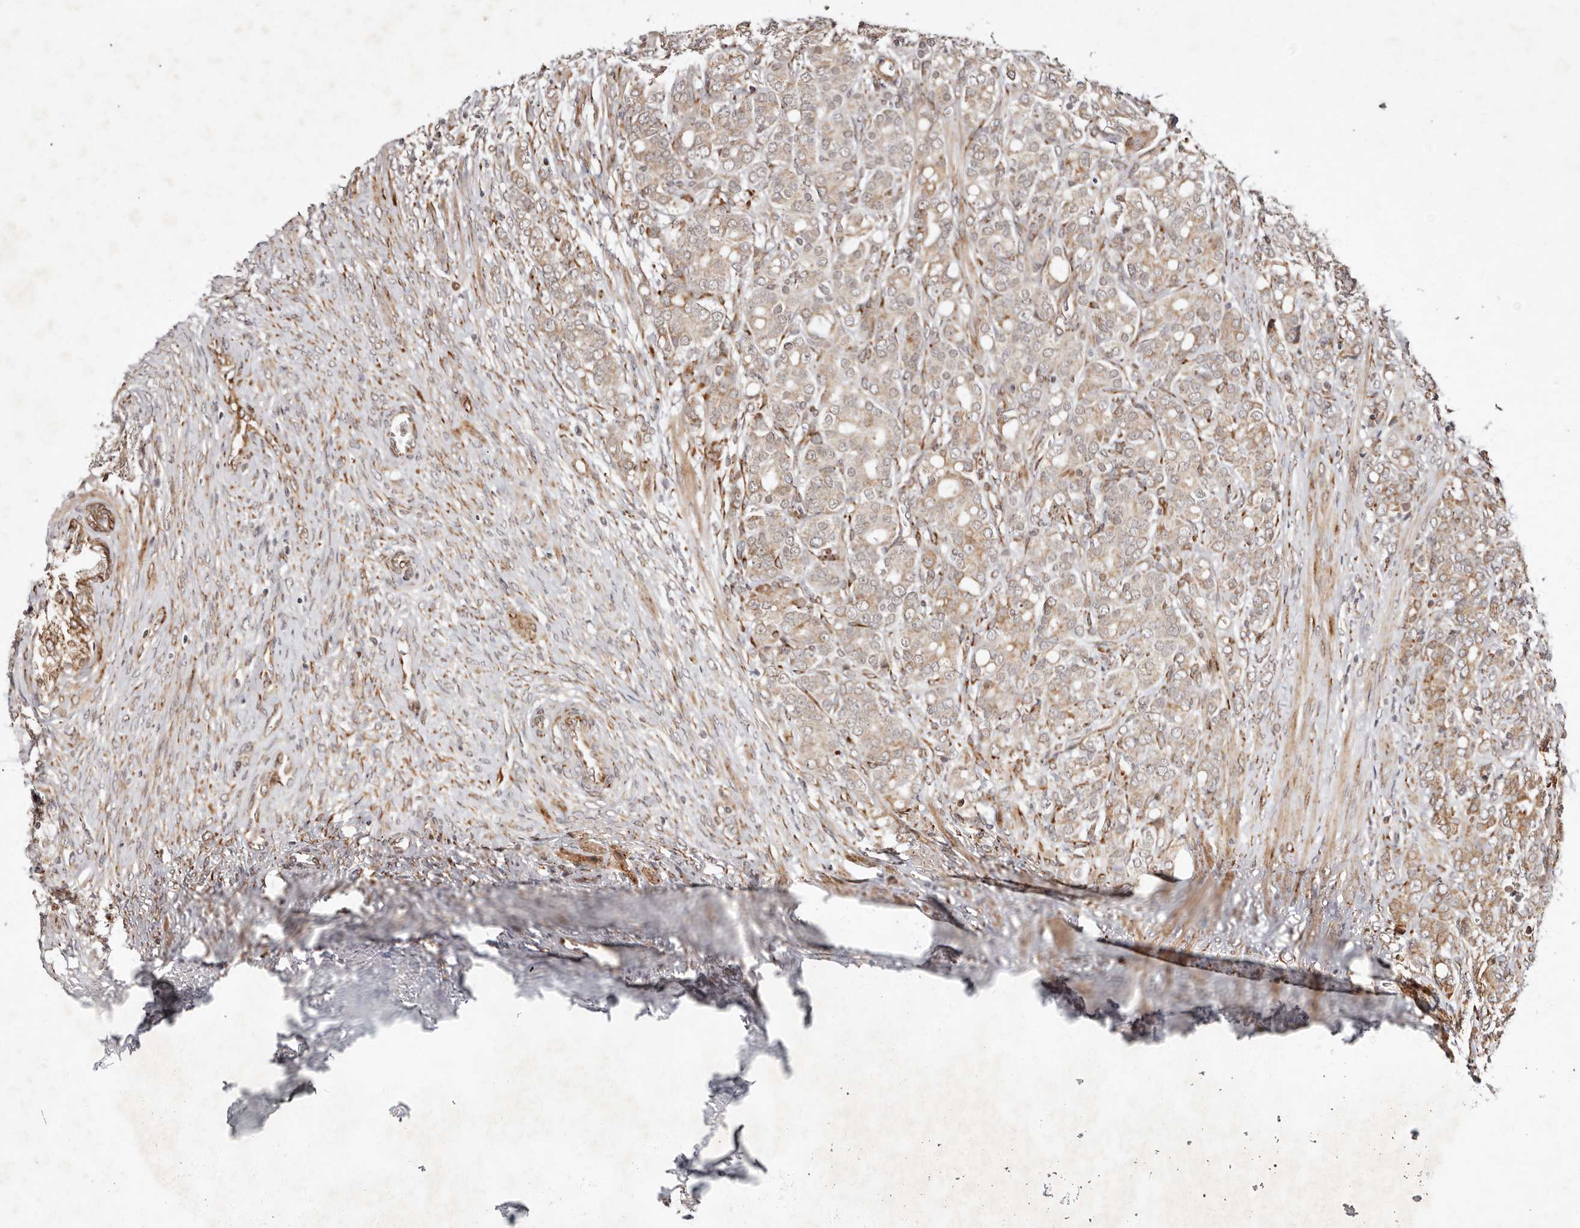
{"staining": {"intensity": "weak", "quantity": ">75%", "location": "cytoplasmic/membranous"}, "tissue": "prostate cancer", "cell_type": "Tumor cells", "image_type": "cancer", "snomed": [{"axis": "morphology", "description": "Adenocarcinoma, High grade"}, {"axis": "topography", "description": "Prostate"}], "caption": "Approximately >75% of tumor cells in prostate cancer show weak cytoplasmic/membranous protein positivity as visualized by brown immunohistochemical staining.", "gene": "BCL2L15", "patient": {"sex": "male", "age": 62}}